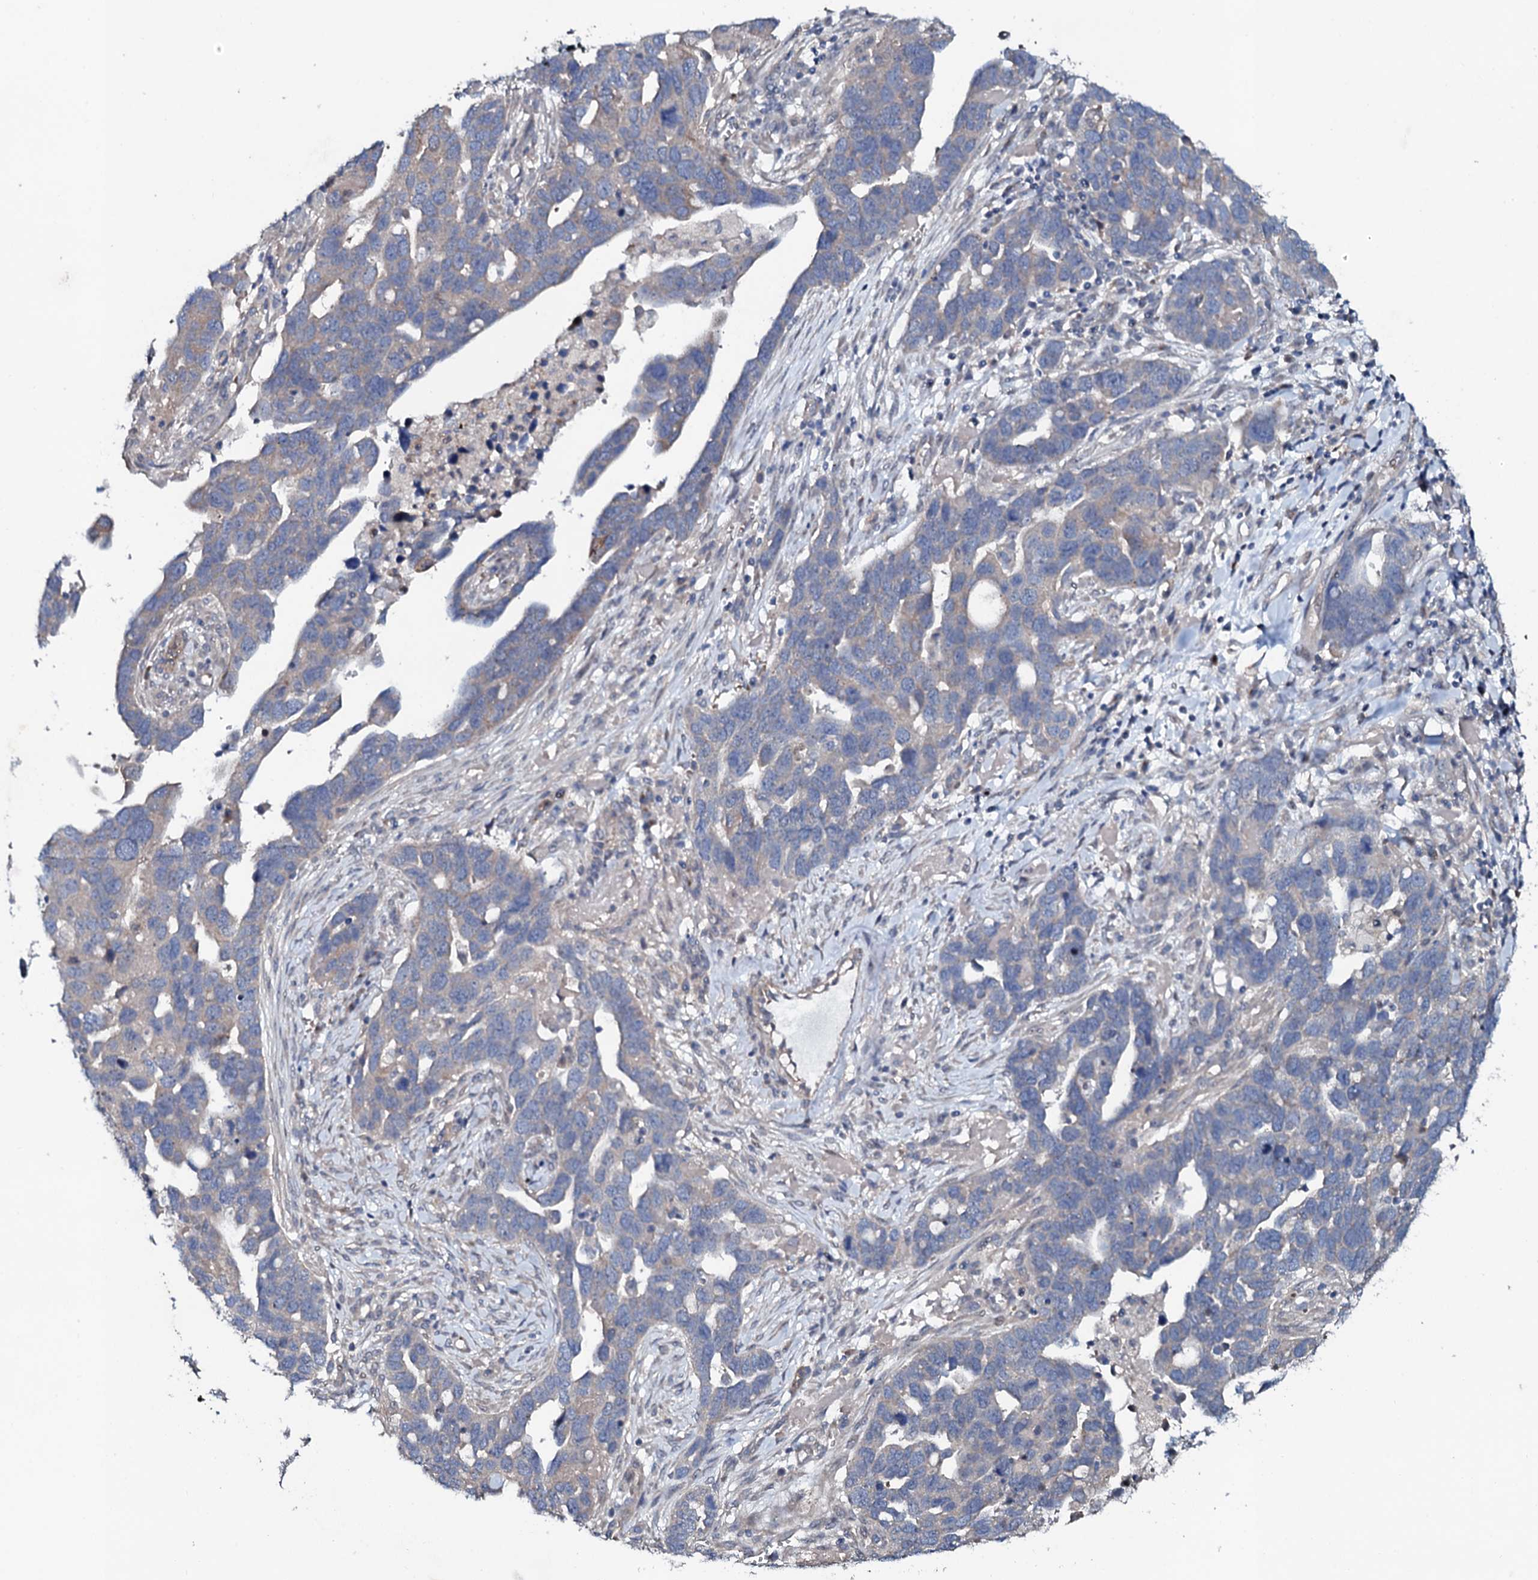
{"staining": {"intensity": "weak", "quantity": "<25%", "location": "cytoplasmic/membranous"}, "tissue": "ovarian cancer", "cell_type": "Tumor cells", "image_type": "cancer", "snomed": [{"axis": "morphology", "description": "Cystadenocarcinoma, serous, NOS"}, {"axis": "topography", "description": "Ovary"}], "caption": "DAB immunohistochemical staining of ovarian cancer displays no significant staining in tumor cells.", "gene": "COG6", "patient": {"sex": "female", "age": 54}}